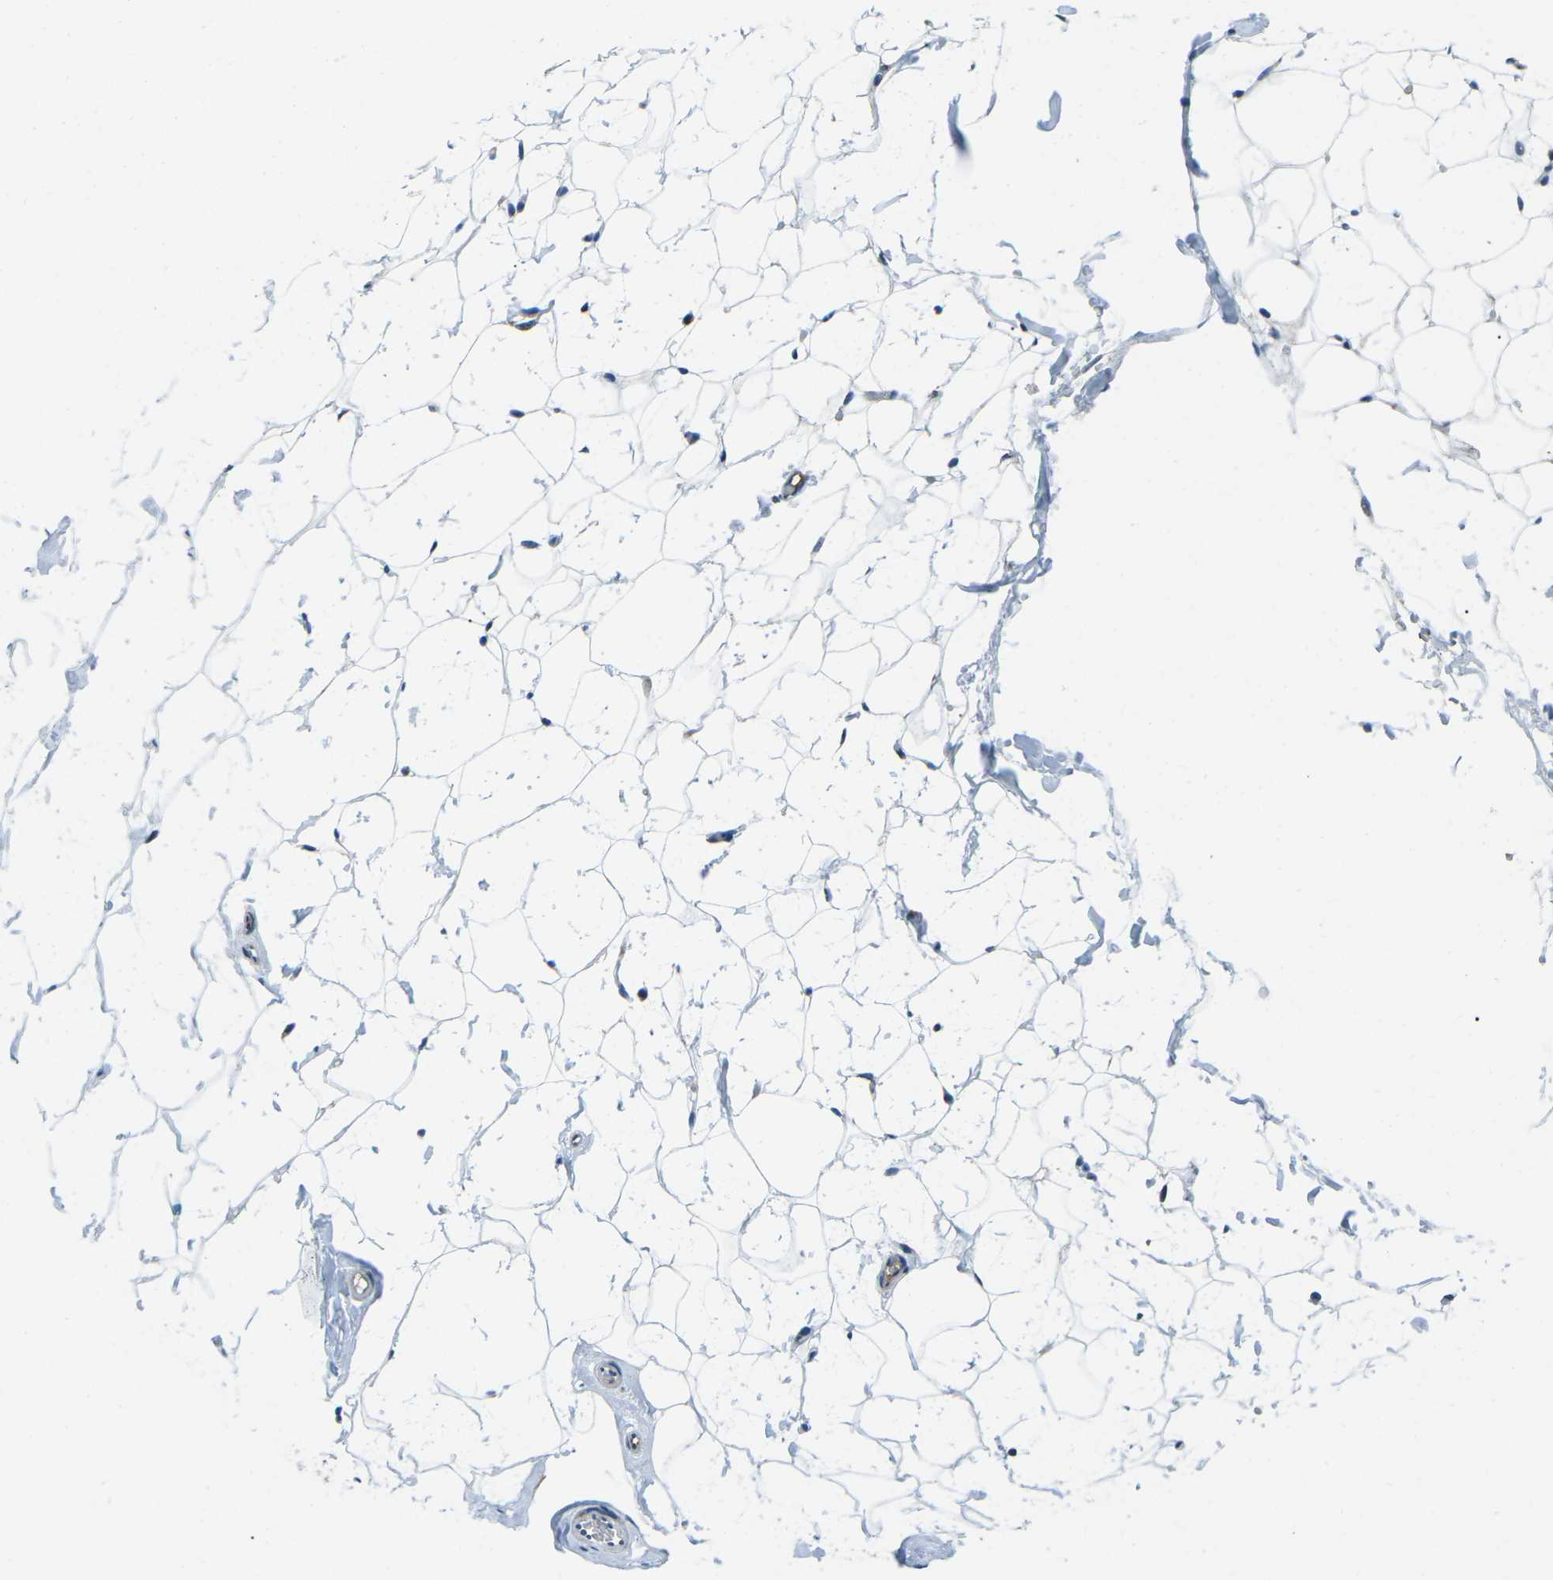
{"staining": {"intensity": "negative", "quantity": "none", "location": "none"}, "tissue": "adipose tissue", "cell_type": "Adipocytes", "image_type": "normal", "snomed": [{"axis": "morphology", "description": "Normal tissue, NOS"}, {"axis": "topography", "description": "Breast"}, {"axis": "topography", "description": "Soft tissue"}], "caption": "DAB (3,3'-diaminobenzidine) immunohistochemical staining of benign adipose tissue demonstrates no significant expression in adipocytes. Brightfield microscopy of immunohistochemistry (IHC) stained with DAB (3,3'-diaminobenzidine) (brown) and hematoxylin (blue), captured at high magnification.", "gene": "RFESD", "patient": {"sex": "female", "age": 75}}